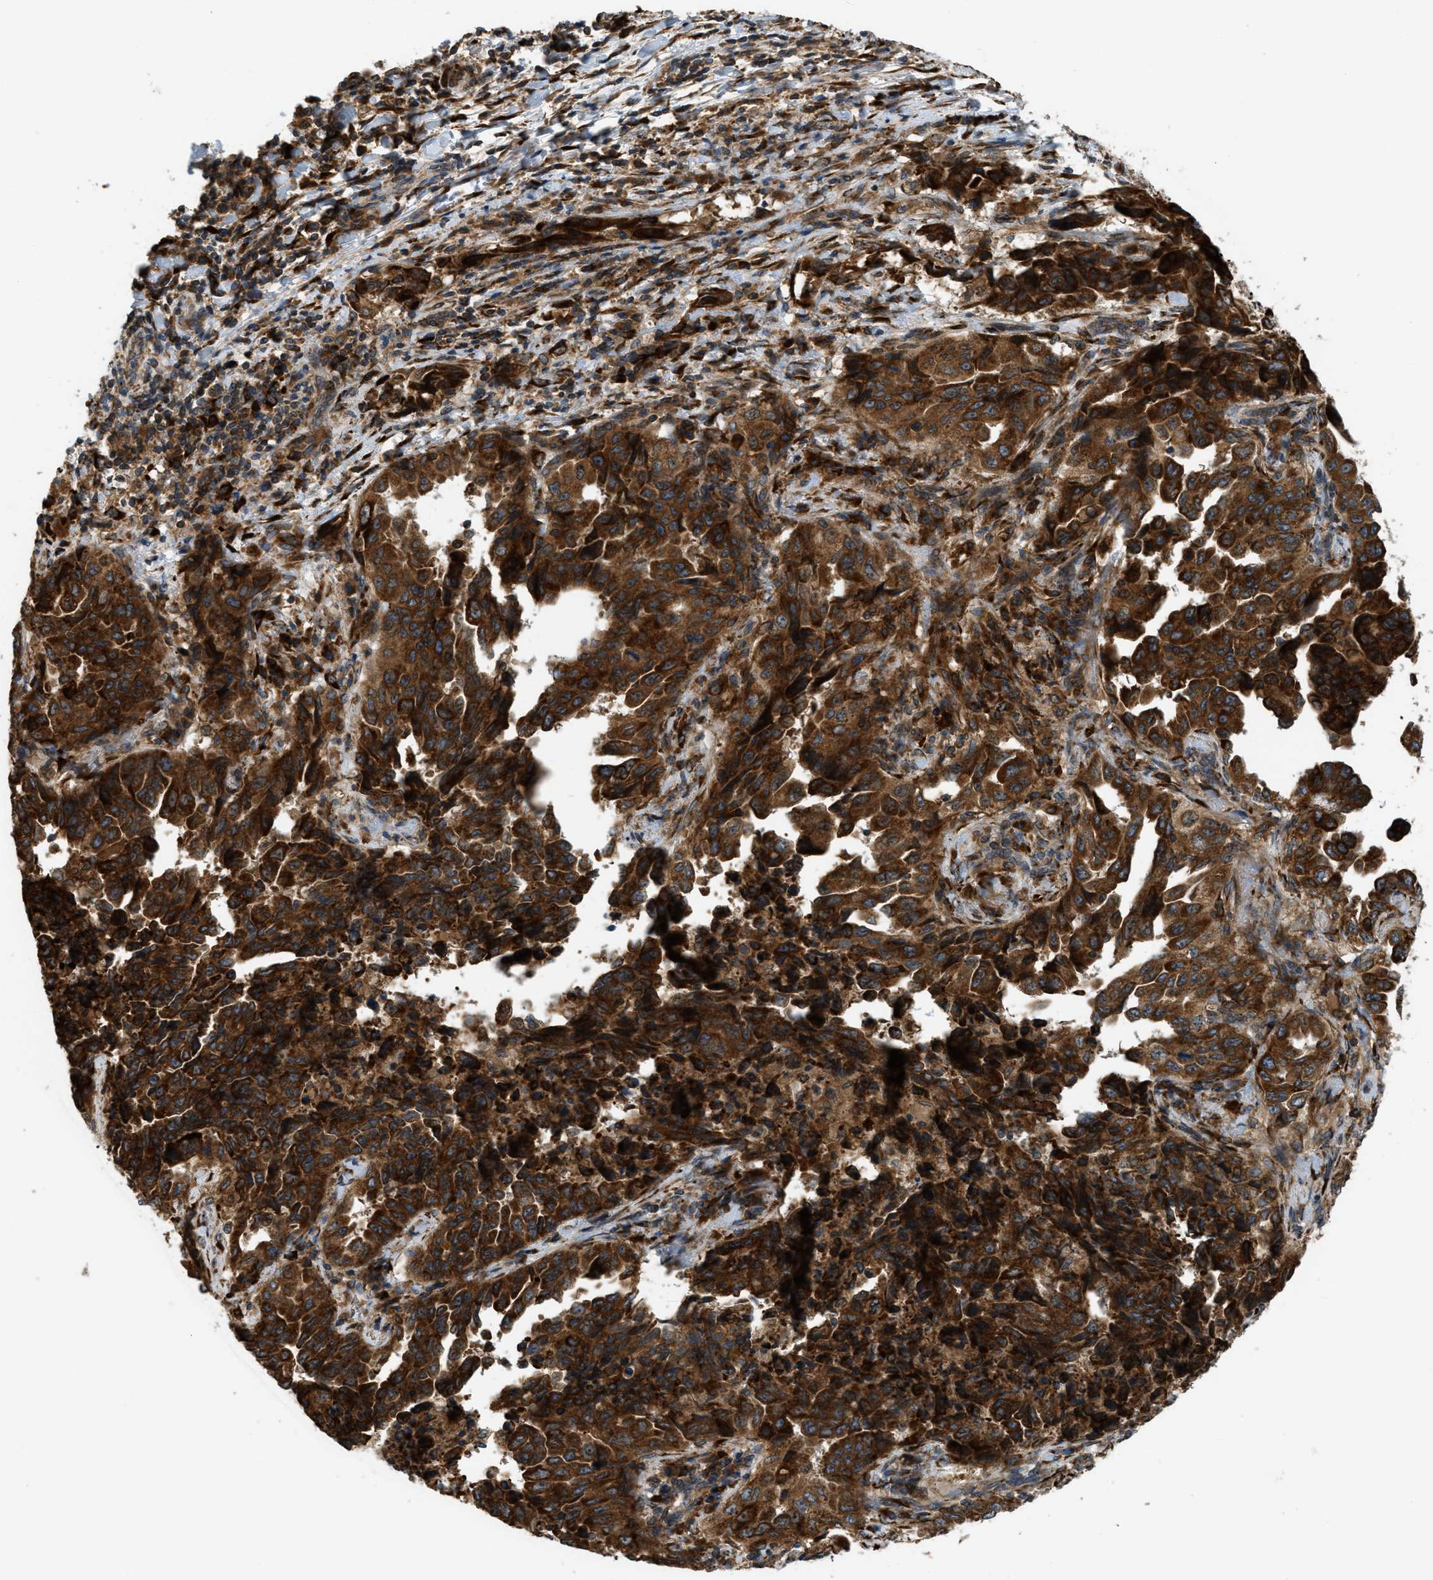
{"staining": {"intensity": "strong", "quantity": ">75%", "location": "cytoplasmic/membranous"}, "tissue": "lung cancer", "cell_type": "Tumor cells", "image_type": "cancer", "snomed": [{"axis": "morphology", "description": "Adenocarcinoma, NOS"}, {"axis": "topography", "description": "Lung"}], "caption": "The immunohistochemical stain highlights strong cytoplasmic/membranous expression in tumor cells of lung cancer tissue.", "gene": "PCDH18", "patient": {"sex": "female", "age": 51}}